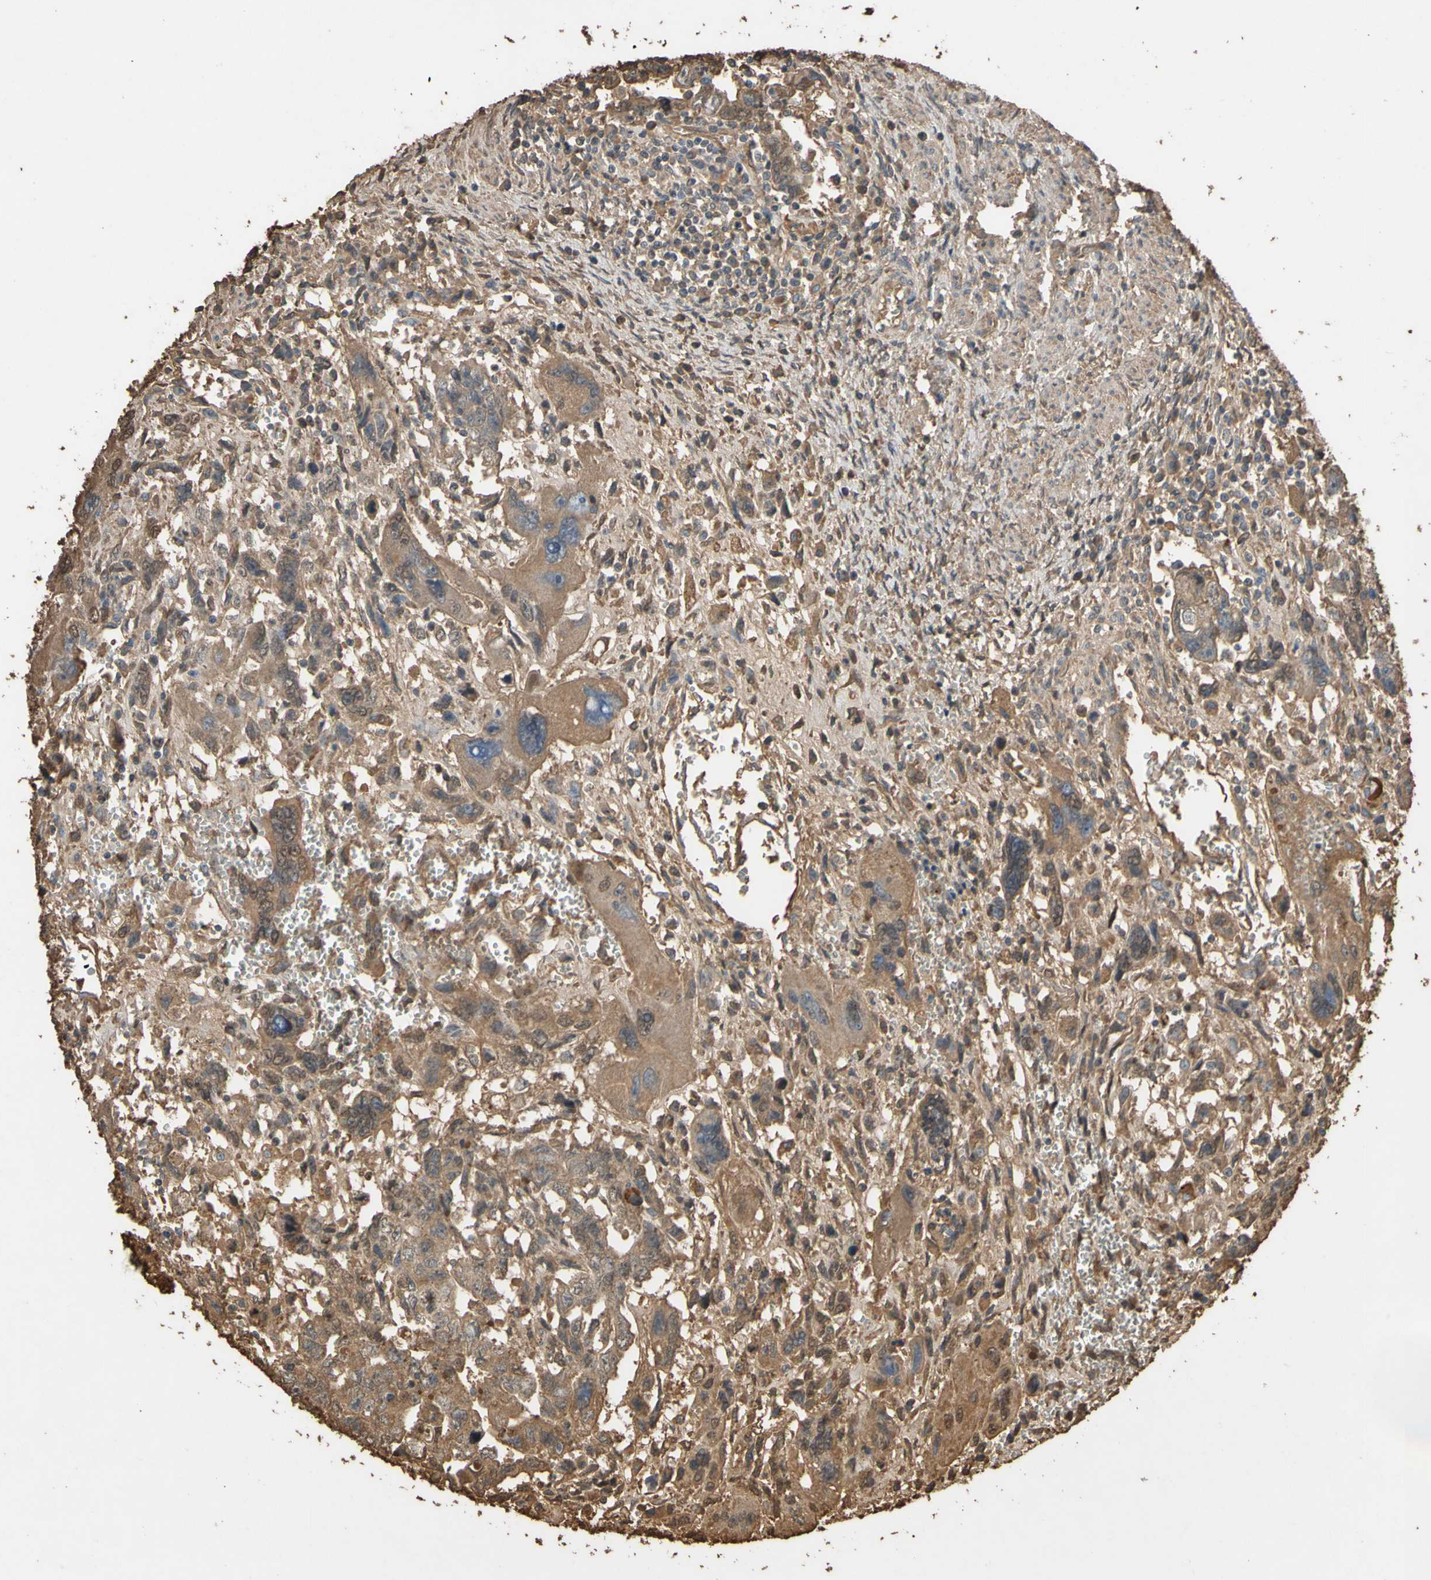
{"staining": {"intensity": "moderate", "quantity": ">75%", "location": "cytoplasmic/membranous"}, "tissue": "testis cancer", "cell_type": "Tumor cells", "image_type": "cancer", "snomed": [{"axis": "morphology", "description": "Carcinoma, Embryonal, NOS"}, {"axis": "topography", "description": "Testis"}], "caption": "Immunohistochemistry (IHC) histopathology image of human embryonal carcinoma (testis) stained for a protein (brown), which shows medium levels of moderate cytoplasmic/membranous staining in approximately >75% of tumor cells.", "gene": "PTGDS", "patient": {"sex": "male", "age": 28}}